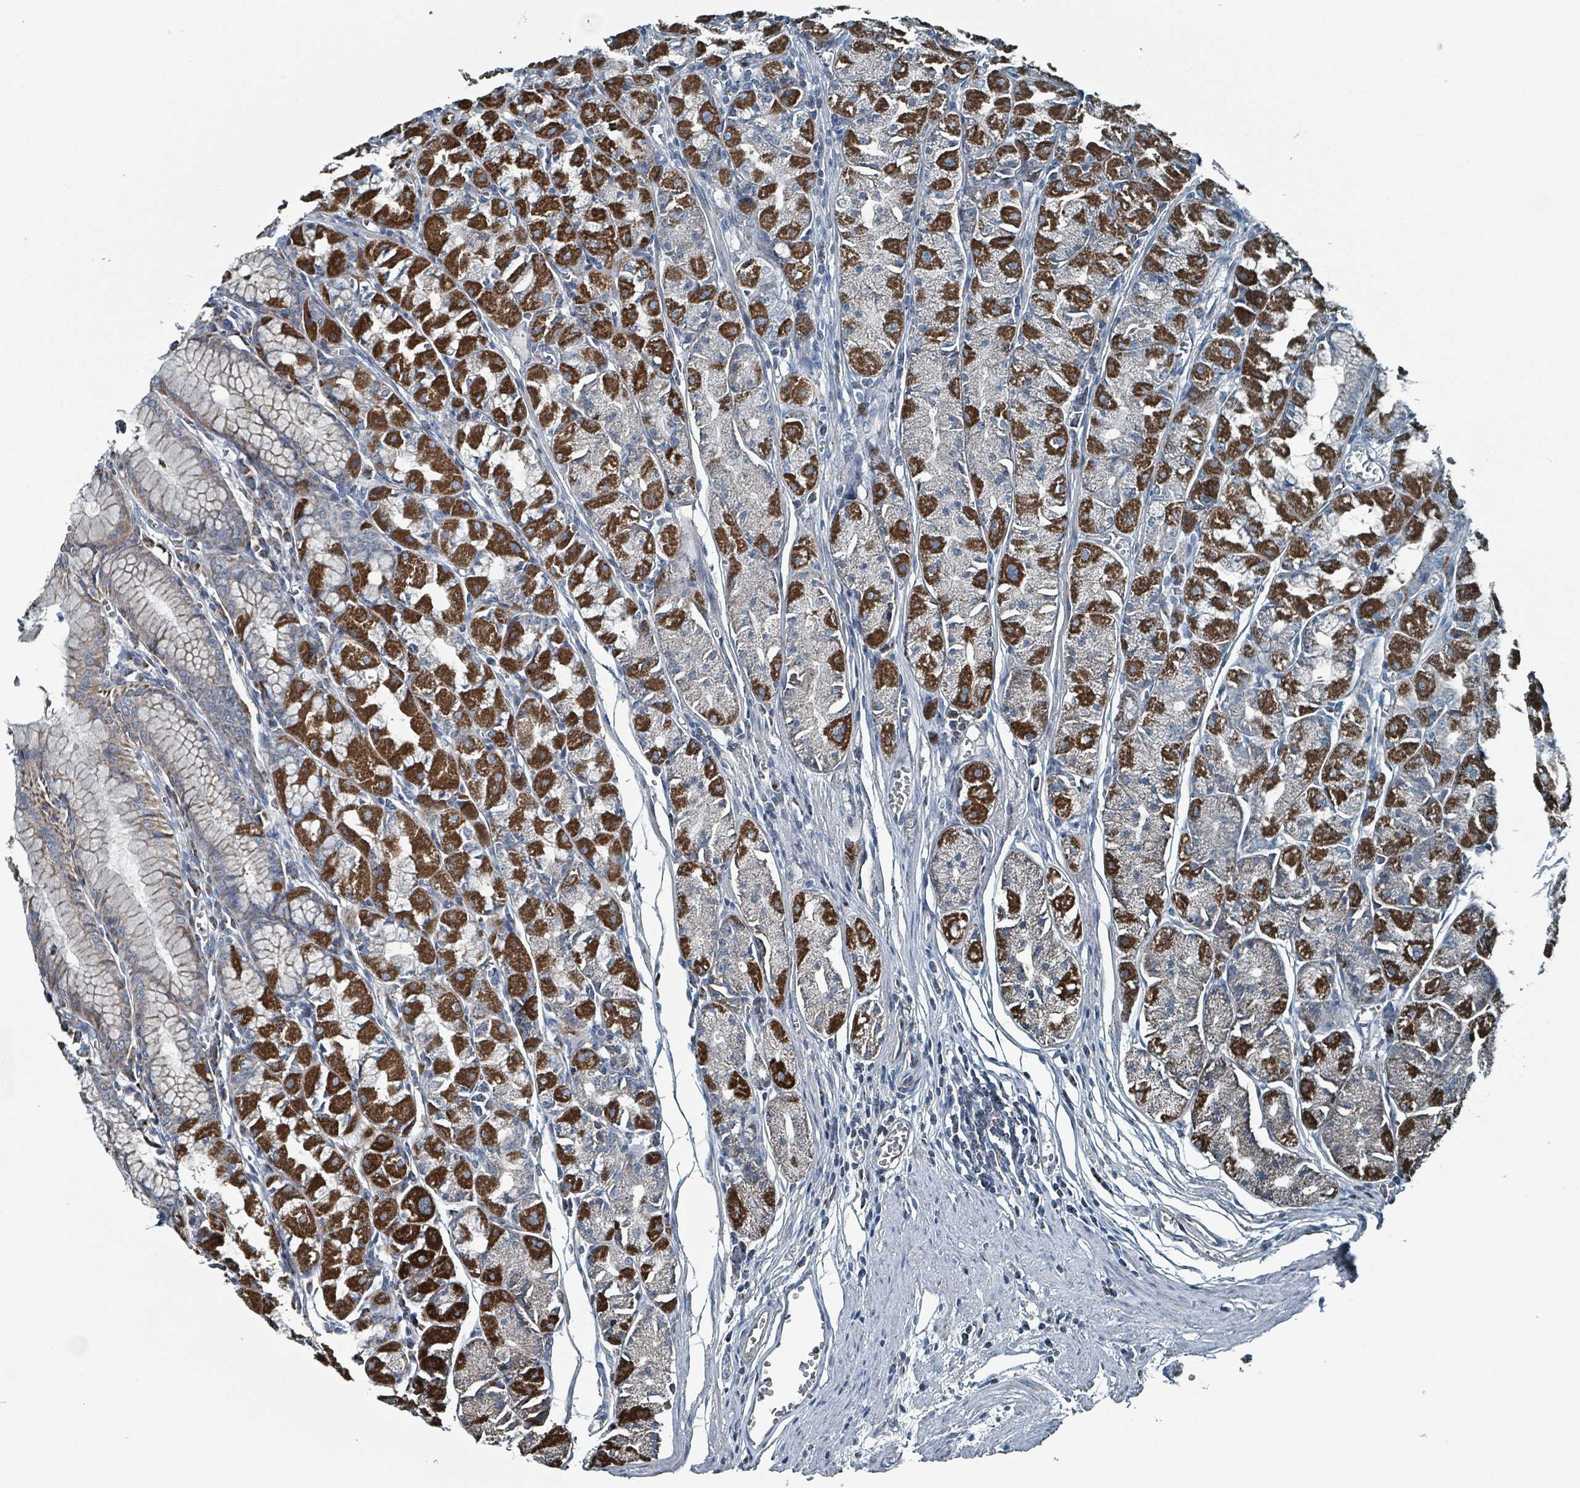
{"staining": {"intensity": "strong", "quantity": "25%-75%", "location": "cytoplasmic/membranous"}, "tissue": "stomach", "cell_type": "Glandular cells", "image_type": "normal", "snomed": [{"axis": "morphology", "description": "Normal tissue, NOS"}, {"axis": "topography", "description": "Stomach"}], "caption": "IHC (DAB (3,3'-diaminobenzidine)) staining of benign human stomach demonstrates strong cytoplasmic/membranous protein expression in approximately 25%-75% of glandular cells. The staining was performed using DAB to visualize the protein expression in brown, while the nuclei were stained in blue with hematoxylin (Magnification: 20x).", "gene": "ABHD18", "patient": {"sex": "male", "age": 55}}